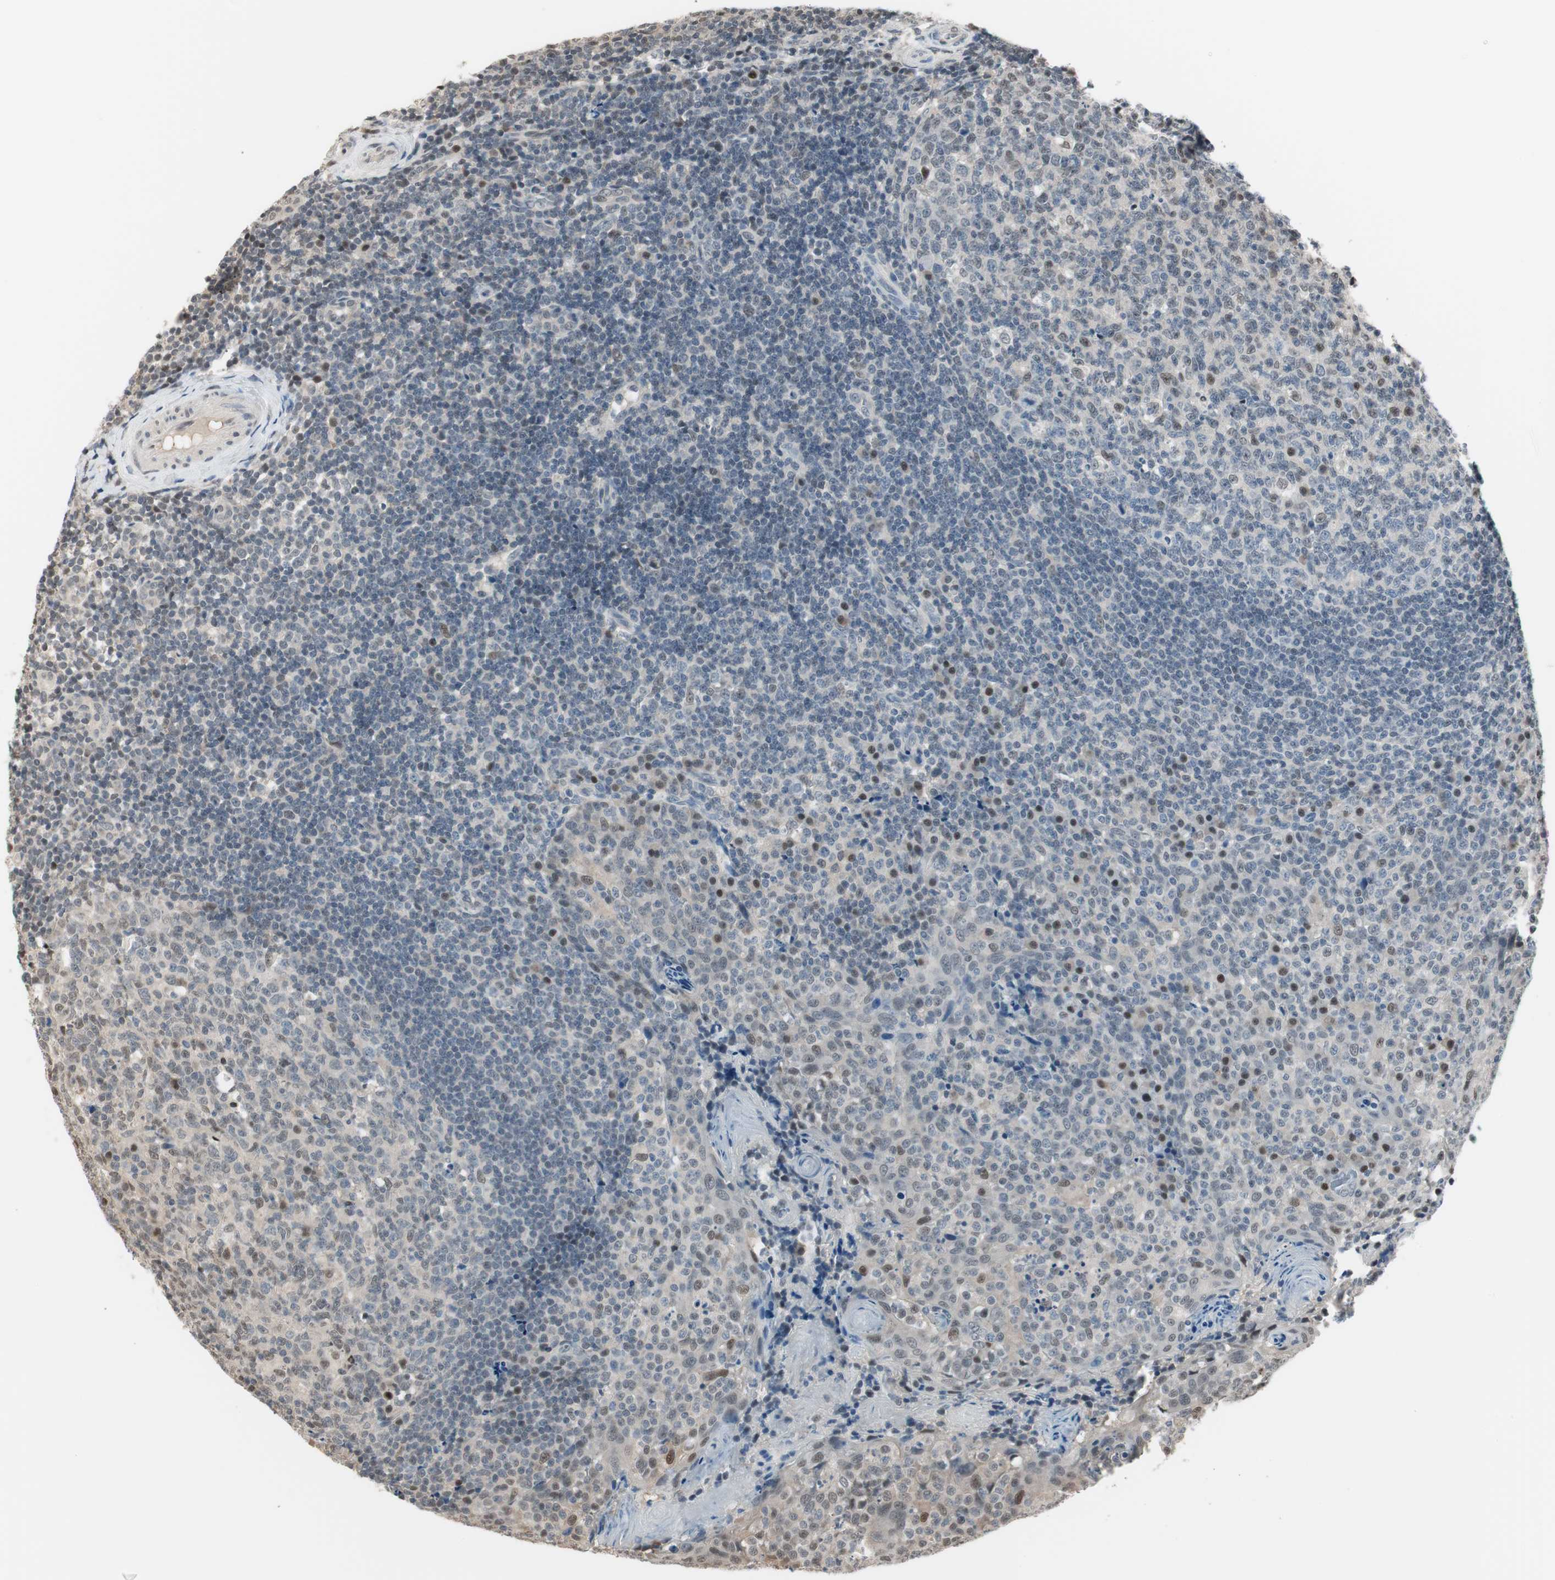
{"staining": {"intensity": "weak", "quantity": ">75%", "location": "nuclear"}, "tissue": "tonsil", "cell_type": "Germinal center cells", "image_type": "normal", "snomed": [{"axis": "morphology", "description": "Normal tissue, NOS"}, {"axis": "topography", "description": "Tonsil"}], "caption": "Tonsil stained with immunohistochemistry (IHC) displays weak nuclear positivity in approximately >75% of germinal center cells.", "gene": "LONP2", "patient": {"sex": "female", "age": 19}}